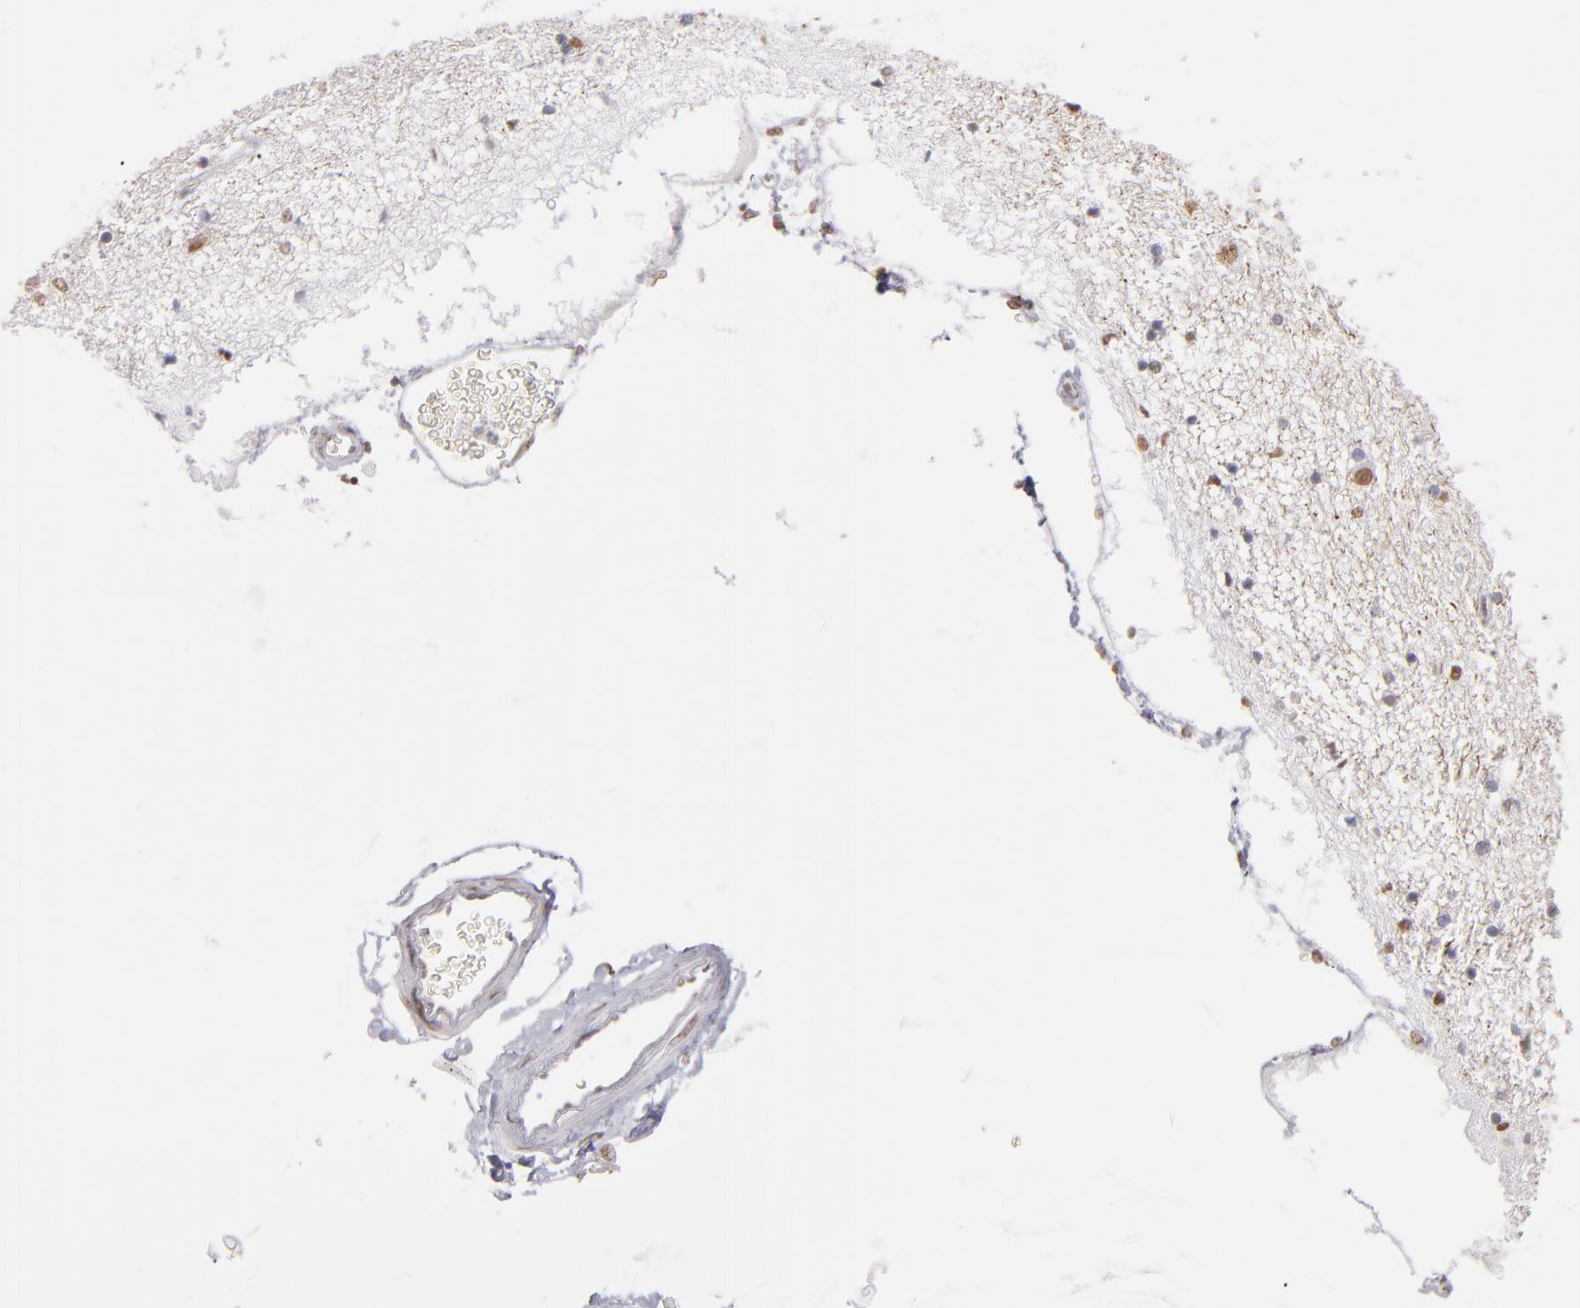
{"staining": {"intensity": "weak", "quantity": "25%-75%", "location": "nuclear"}, "tissue": "hippocampus", "cell_type": "Glial cells", "image_type": "normal", "snomed": [{"axis": "morphology", "description": "Normal tissue, NOS"}, {"axis": "topography", "description": "Hippocampus"}], "caption": "The photomicrograph demonstrates staining of benign hippocampus, revealing weak nuclear protein staining (brown color) within glial cells.", "gene": "TFAP4", "patient": {"sex": "female", "age": 54}}